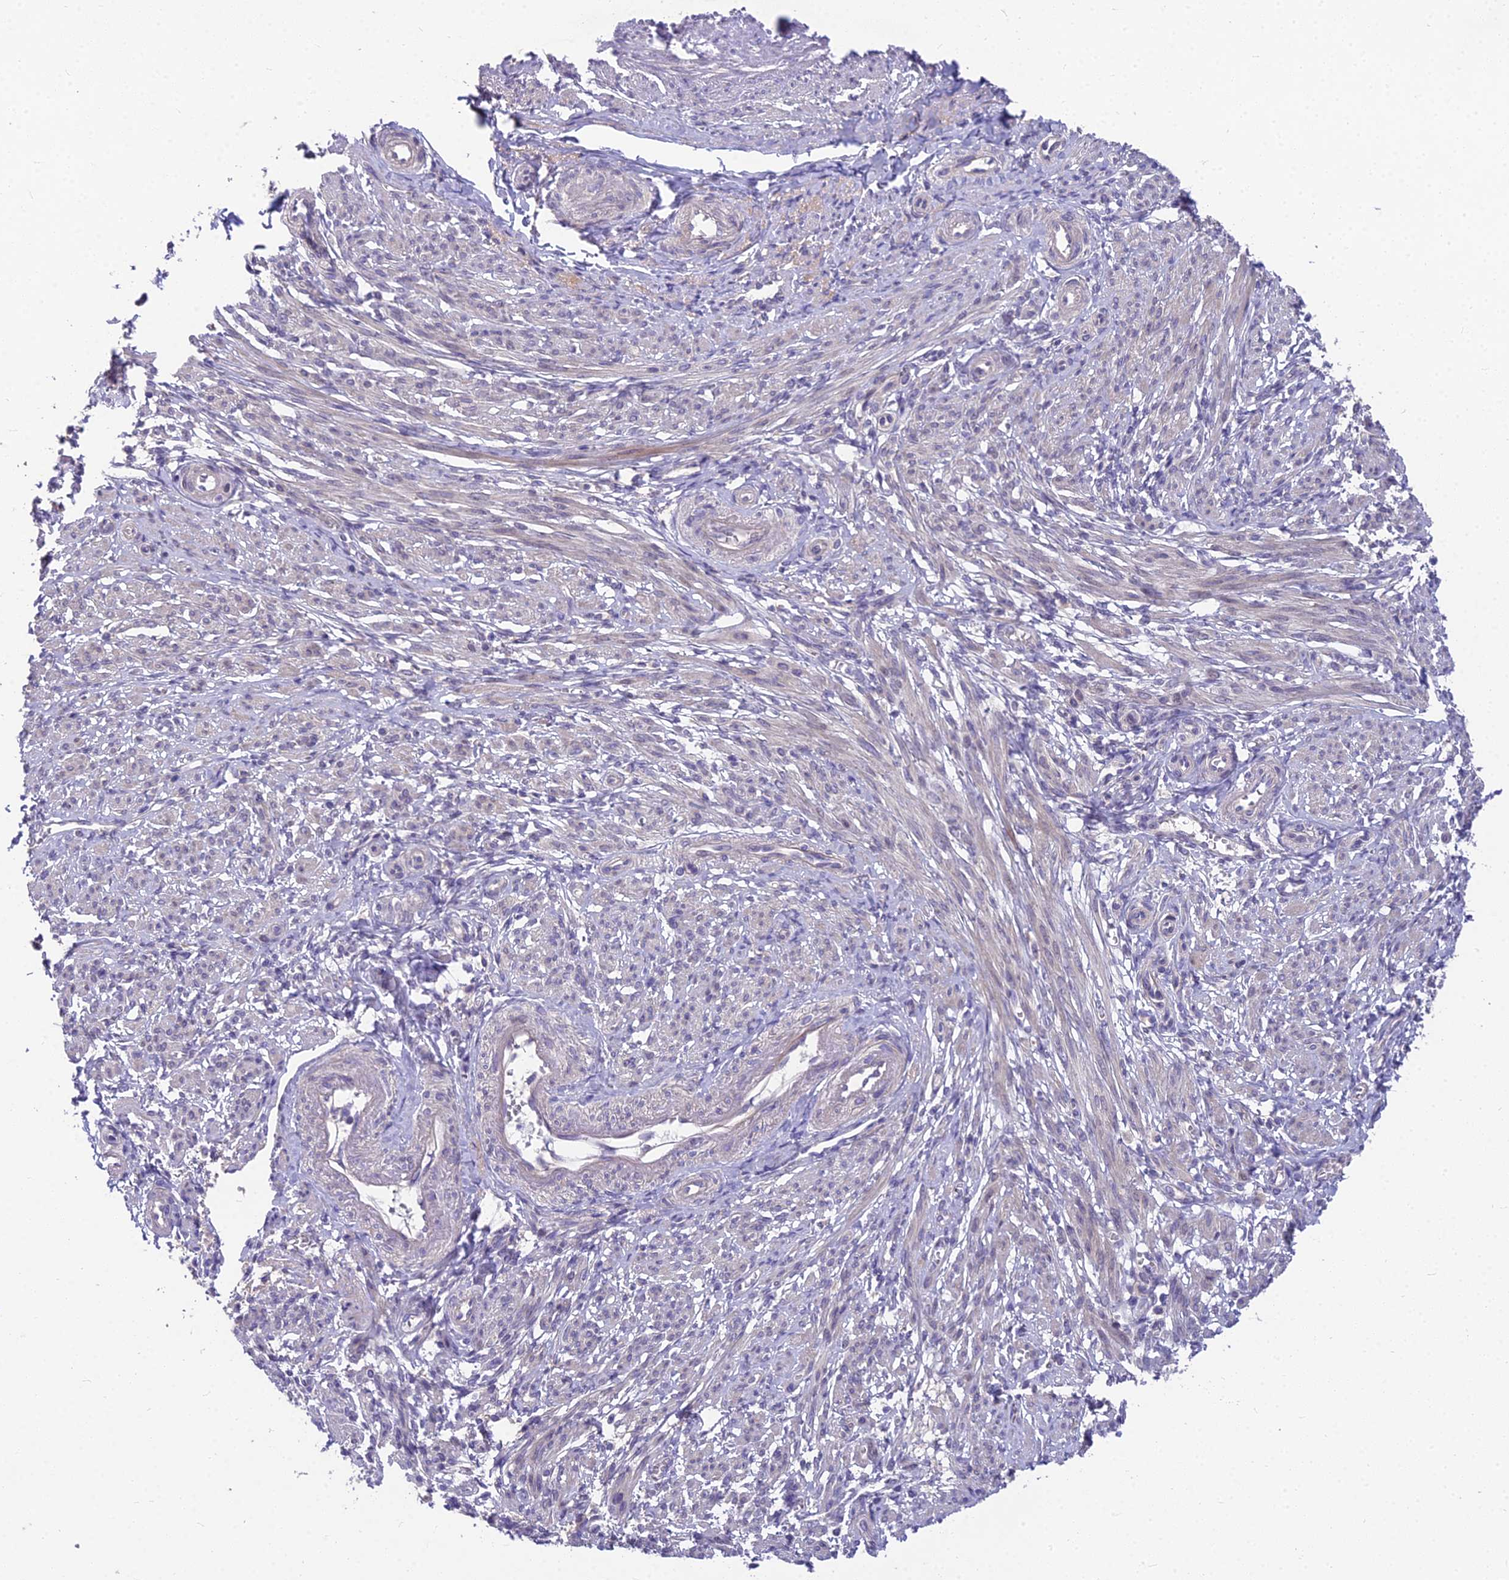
{"staining": {"intensity": "weak", "quantity": "25%-75%", "location": "cytoplasmic/membranous"}, "tissue": "smooth muscle", "cell_type": "Smooth muscle cells", "image_type": "normal", "snomed": [{"axis": "morphology", "description": "Normal tissue, NOS"}, {"axis": "topography", "description": "Smooth muscle"}], "caption": "Unremarkable smooth muscle reveals weak cytoplasmic/membranous expression in approximately 25%-75% of smooth muscle cells, visualized by immunohistochemistry. (Stains: DAB (3,3'-diaminobenzidine) in brown, nuclei in blue, Microscopy: brightfield microscopy at high magnification).", "gene": "ZNF333", "patient": {"sex": "female", "age": 39}}